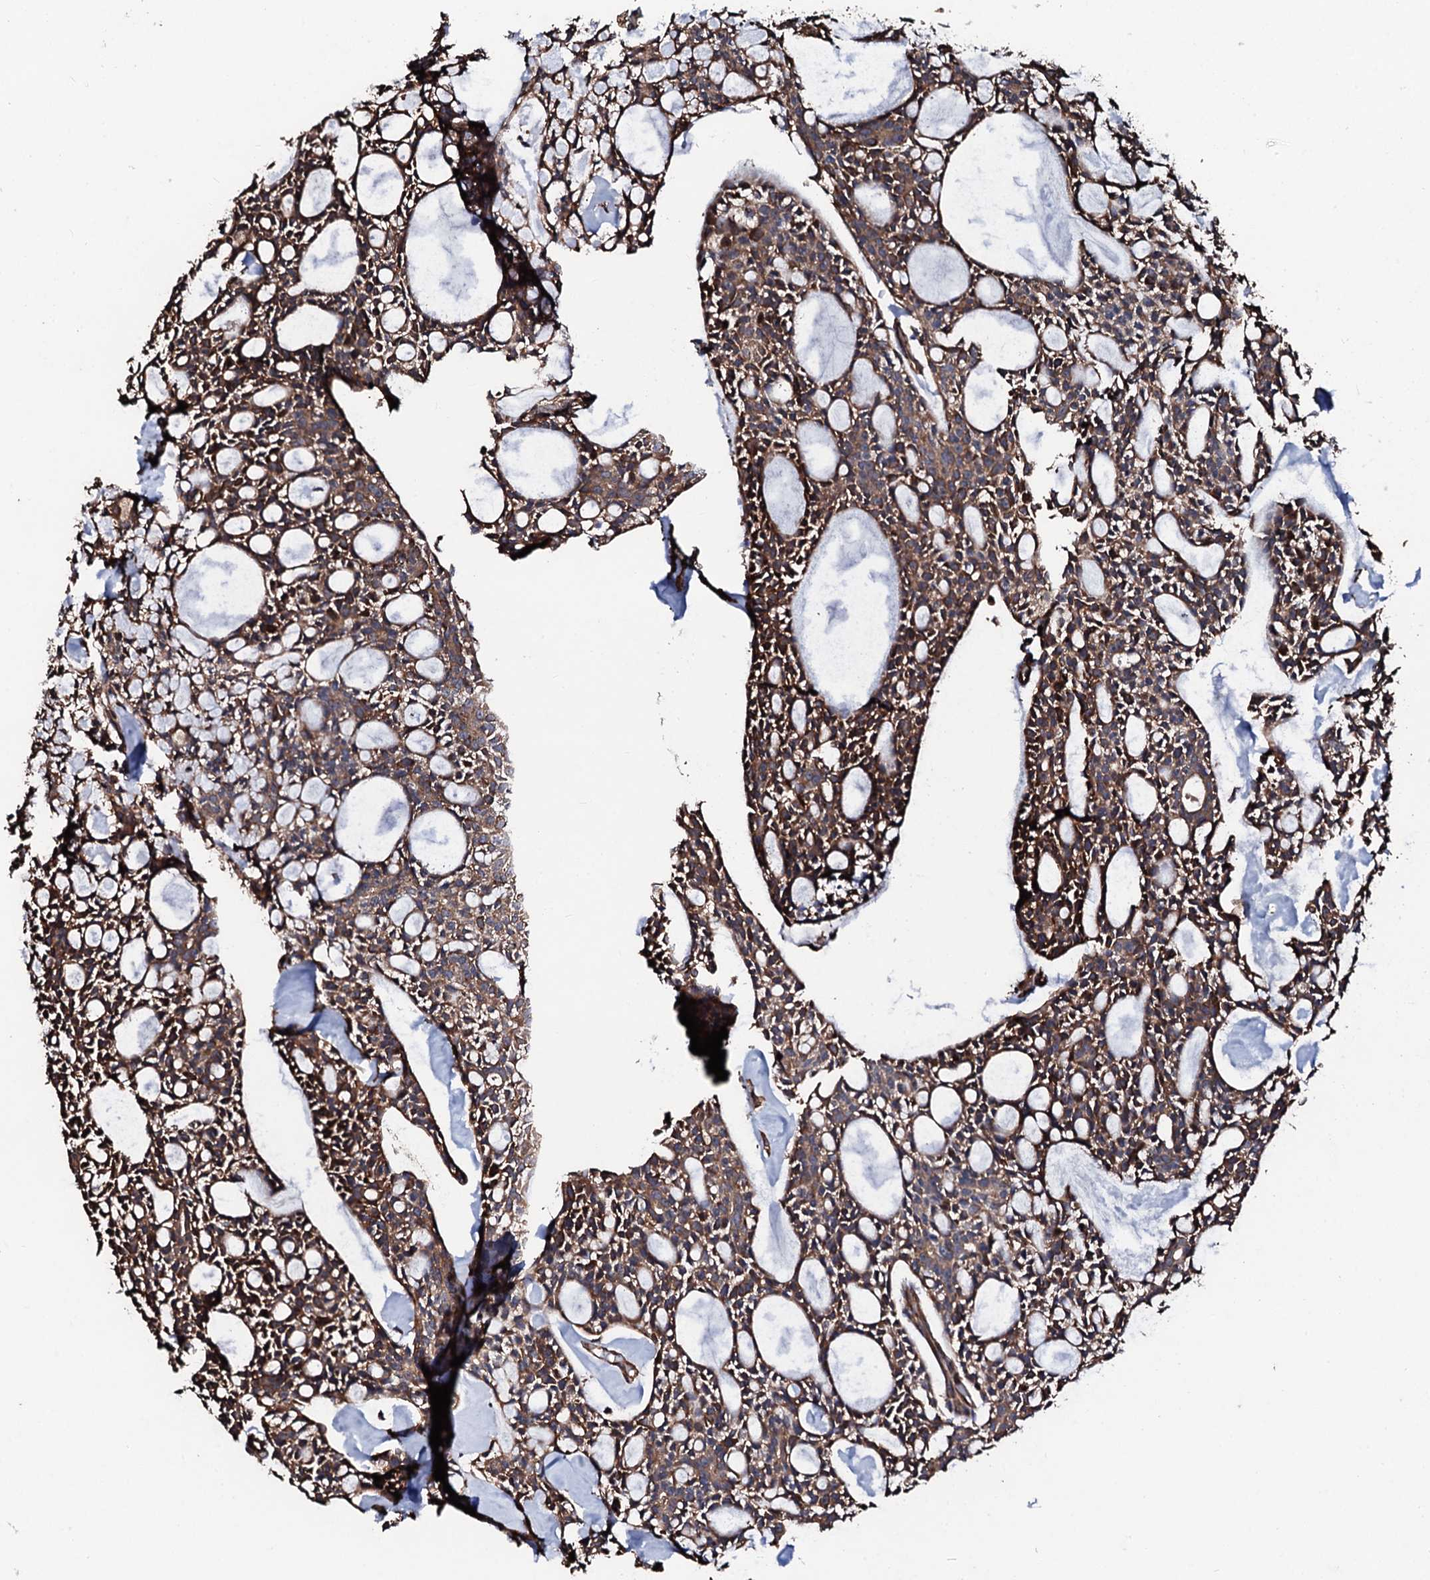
{"staining": {"intensity": "moderate", "quantity": ">75%", "location": "cytoplasmic/membranous"}, "tissue": "head and neck cancer", "cell_type": "Tumor cells", "image_type": "cancer", "snomed": [{"axis": "morphology", "description": "Adenocarcinoma, NOS"}, {"axis": "topography", "description": "Salivary gland"}, {"axis": "topography", "description": "Head-Neck"}], "caption": "DAB (3,3'-diaminobenzidine) immunohistochemical staining of head and neck cancer (adenocarcinoma) displays moderate cytoplasmic/membranous protein positivity in approximately >75% of tumor cells.", "gene": "CKAP5", "patient": {"sex": "male", "age": 55}}